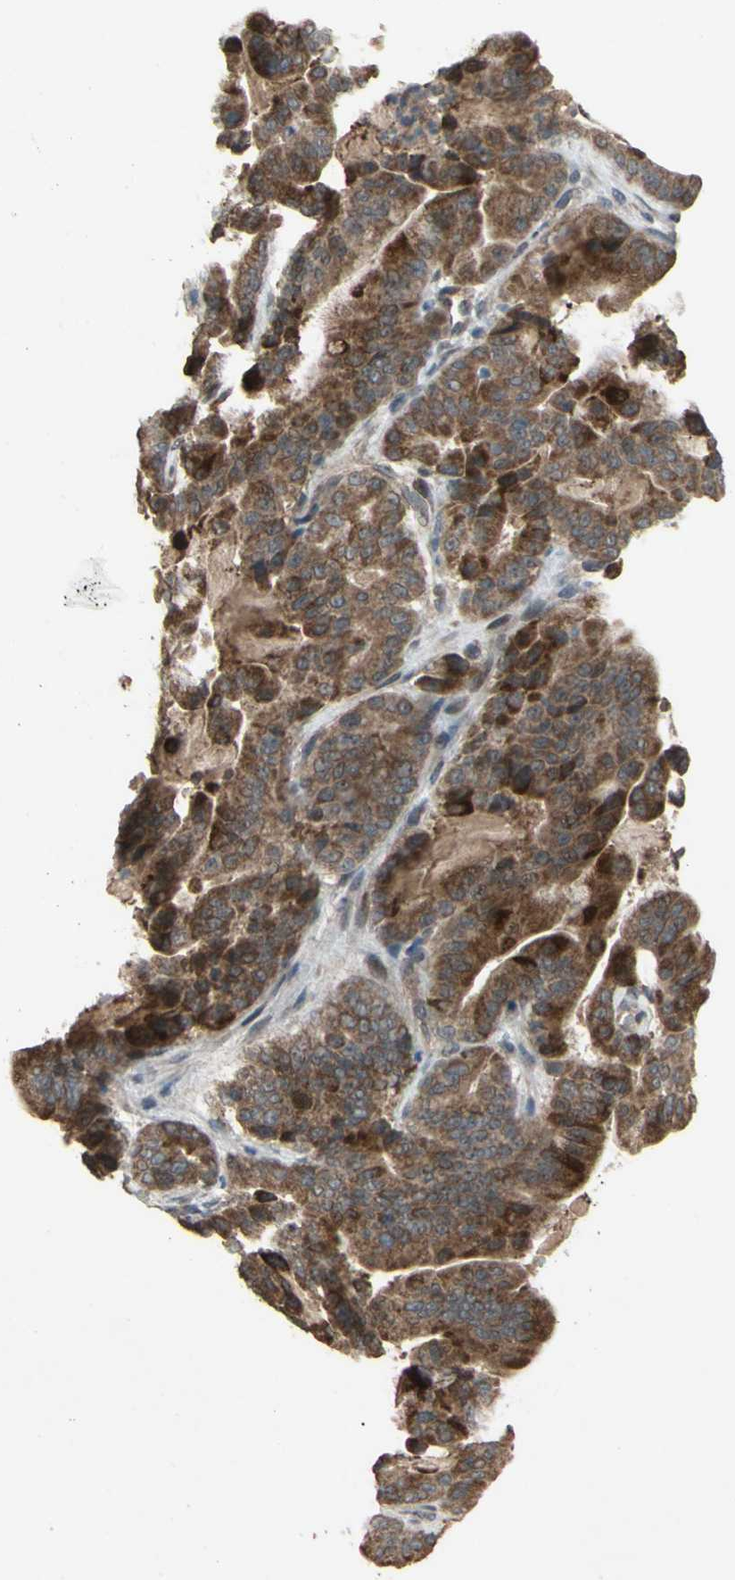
{"staining": {"intensity": "strong", "quantity": ">75%", "location": "cytoplasmic/membranous"}, "tissue": "pancreatic cancer", "cell_type": "Tumor cells", "image_type": "cancer", "snomed": [{"axis": "morphology", "description": "Adenocarcinoma, NOS"}, {"axis": "topography", "description": "Pancreas"}], "caption": "This micrograph displays immunohistochemistry staining of human pancreatic cancer (adenocarcinoma), with high strong cytoplasmic/membranous expression in approximately >75% of tumor cells.", "gene": "CD164", "patient": {"sex": "male", "age": 63}}